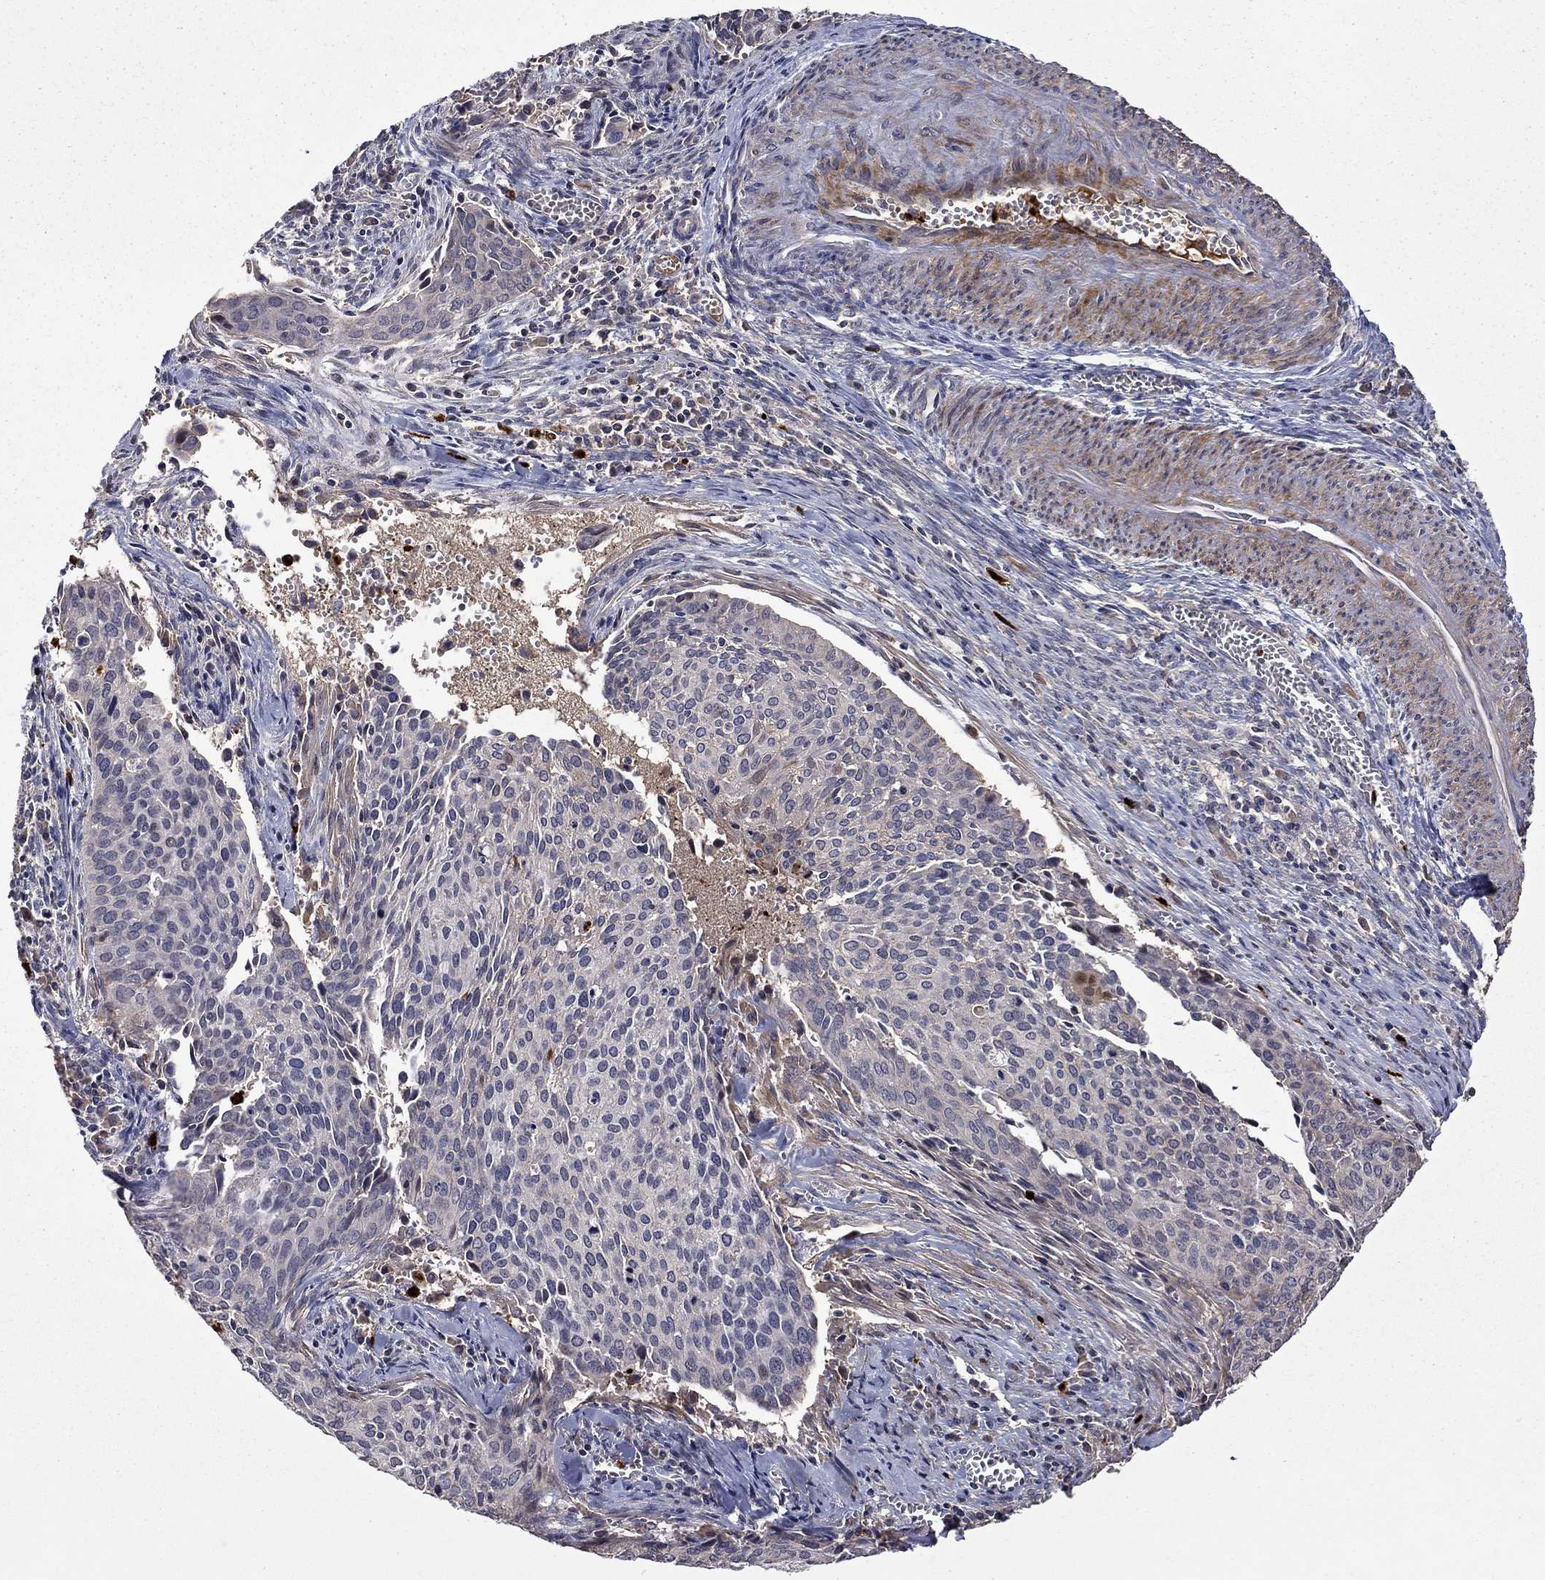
{"staining": {"intensity": "negative", "quantity": "none", "location": "none"}, "tissue": "cervical cancer", "cell_type": "Tumor cells", "image_type": "cancer", "snomed": [{"axis": "morphology", "description": "Squamous cell carcinoma, NOS"}, {"axis": "topography", "description": "Cervix"}], "caption": "Immunohistochemical staining of cervical squamous cell carcinoma shows no significant expression in tumor cells.", "gene": "SATB1", "patient": {"sex": "female", "age": 29}}